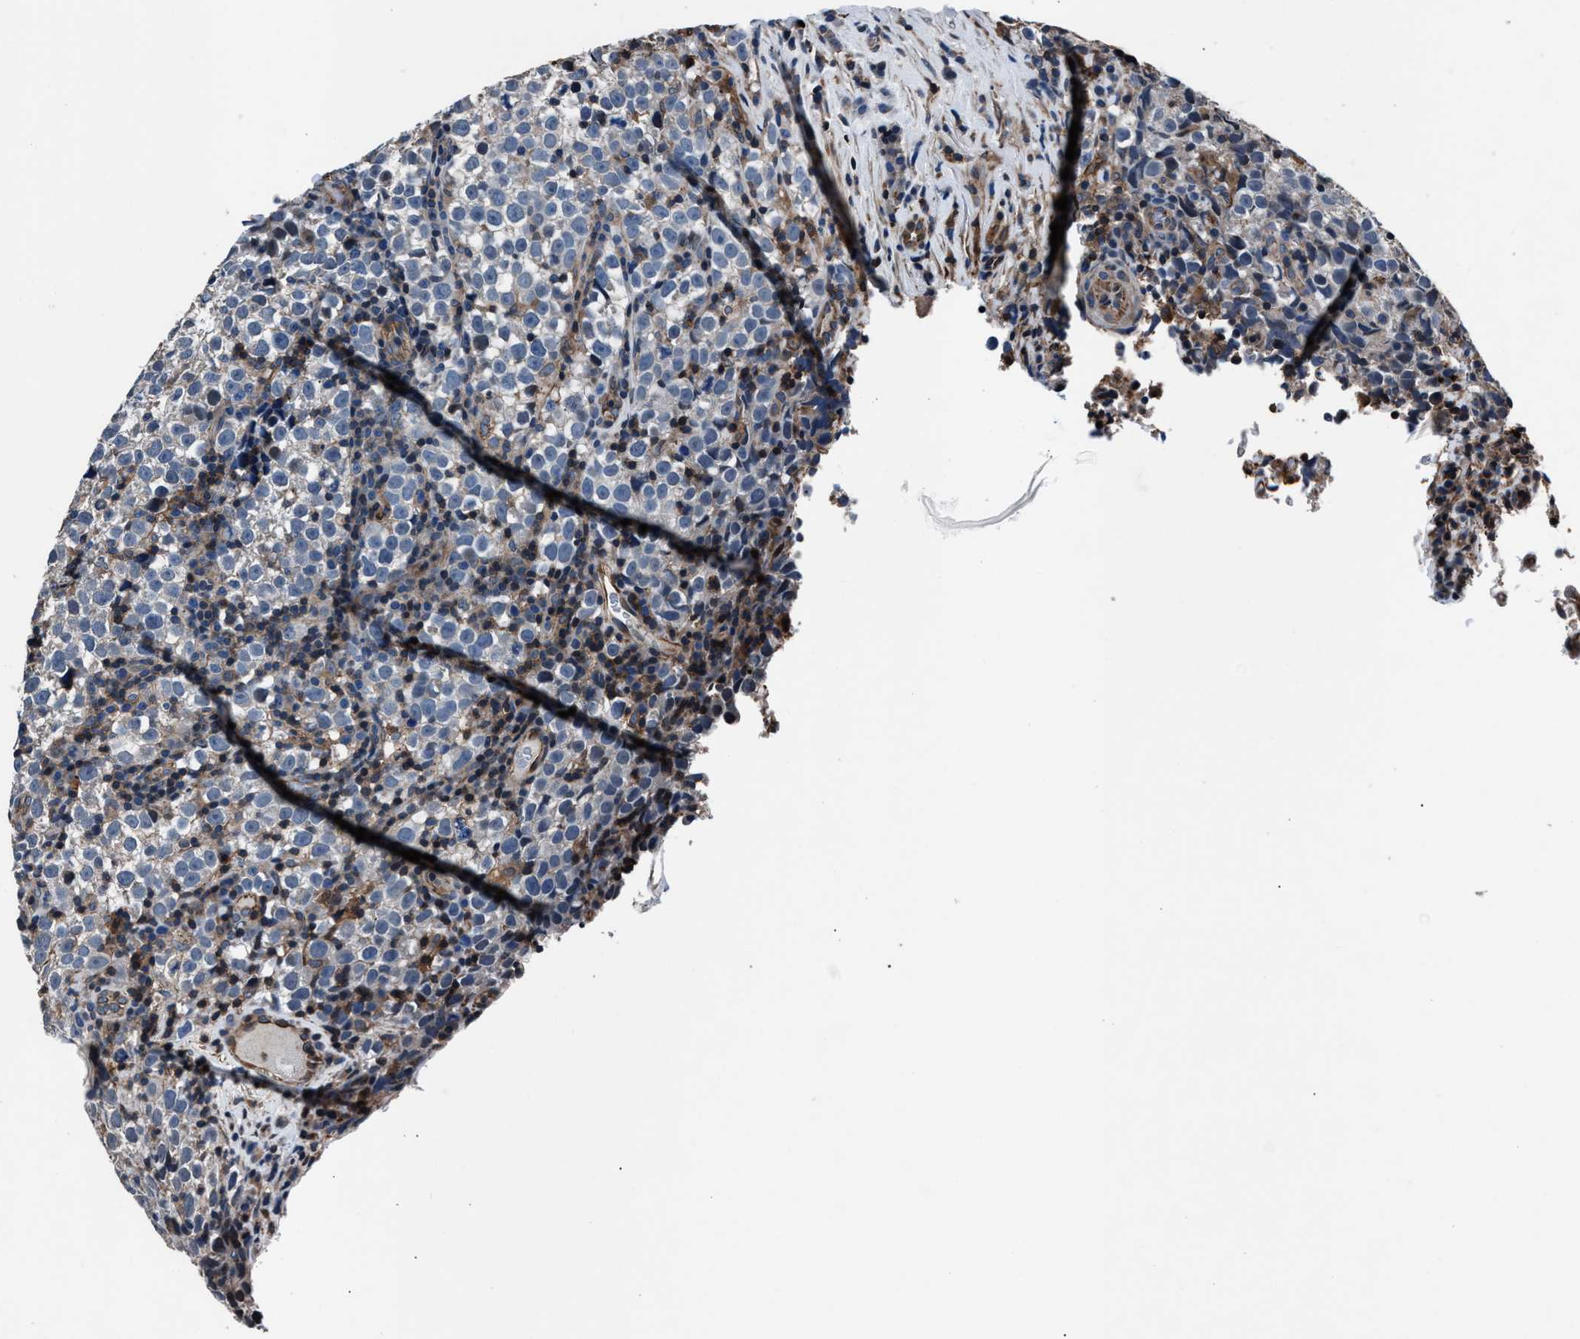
{"staining": {"intensity": "negative", "quantity": "none", "location": "none"}, "tissue": "testis cancer", "cell_type": "Tumor cells", "image_type": "cancer", "snomed": [{"axis": "morphology", "description": "Normal tissue, NOS"}, {"axis": "morphology", "description": "Seminoma, NOS"}, {"axis": "topography", "description": "Testis"}], "caption": "High magnification brightfield microscopy of testis cancer stained with DAB (3,3'-diaminobenzidine) (brown) and counterstained with hematoxylin (blue): tumor cells show no significant staining.", "gene": "MFSD11", "patient": {"sex": "male", "age": 43}}